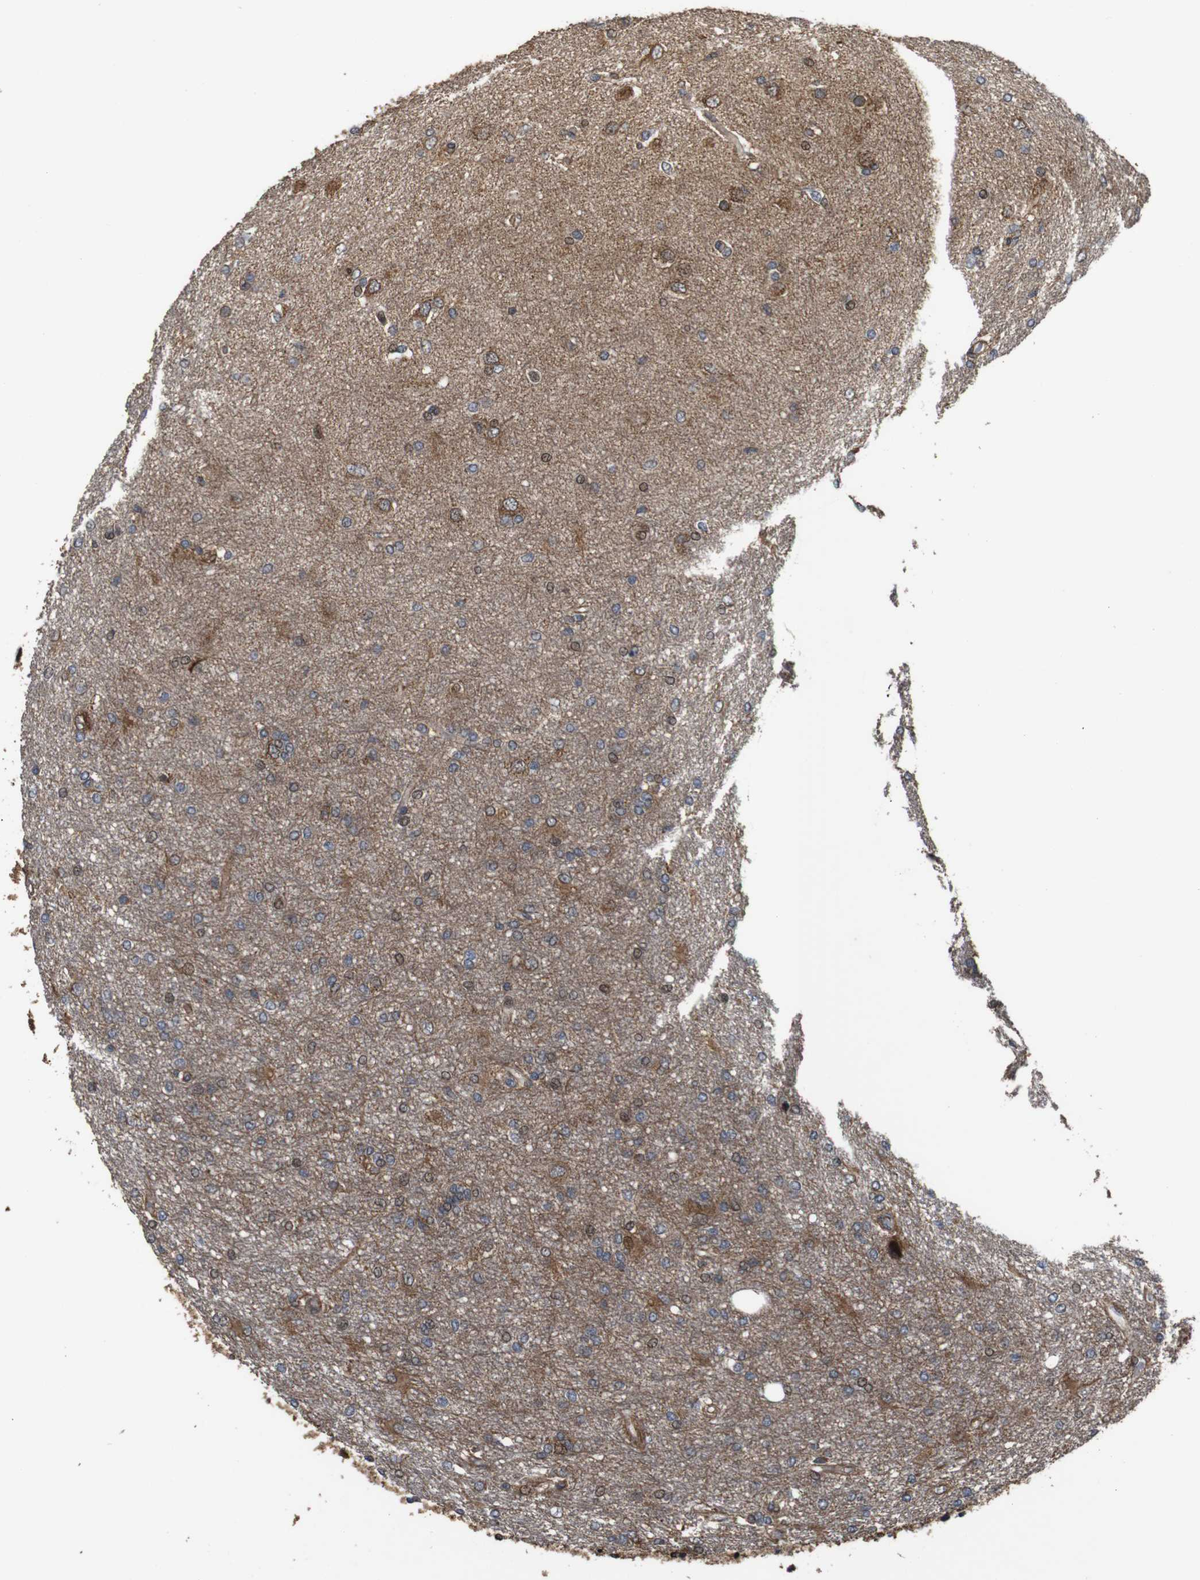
{"staining": {"intensity": "moderate", "quantity": "25%-75%", "location": "cytoplasmic/membranous,nuclear"}, "tissue": "glioma", "cell_type": "Tumor cells", "image_type": "cancer", "snomed": [{"axis": "morphology", "description": "Glioma, malignant, High grade"}, {"axis": "topography", "description": "Brain"}], "caption": "High-power microscopy captured an IHC image of glioma, revealing moderate cytoplasmic/membranous and nuclear expression in about 25%-75% of tumor cells.", "gene": "SNN", "patient": {"sex": "female", "age": 59}}